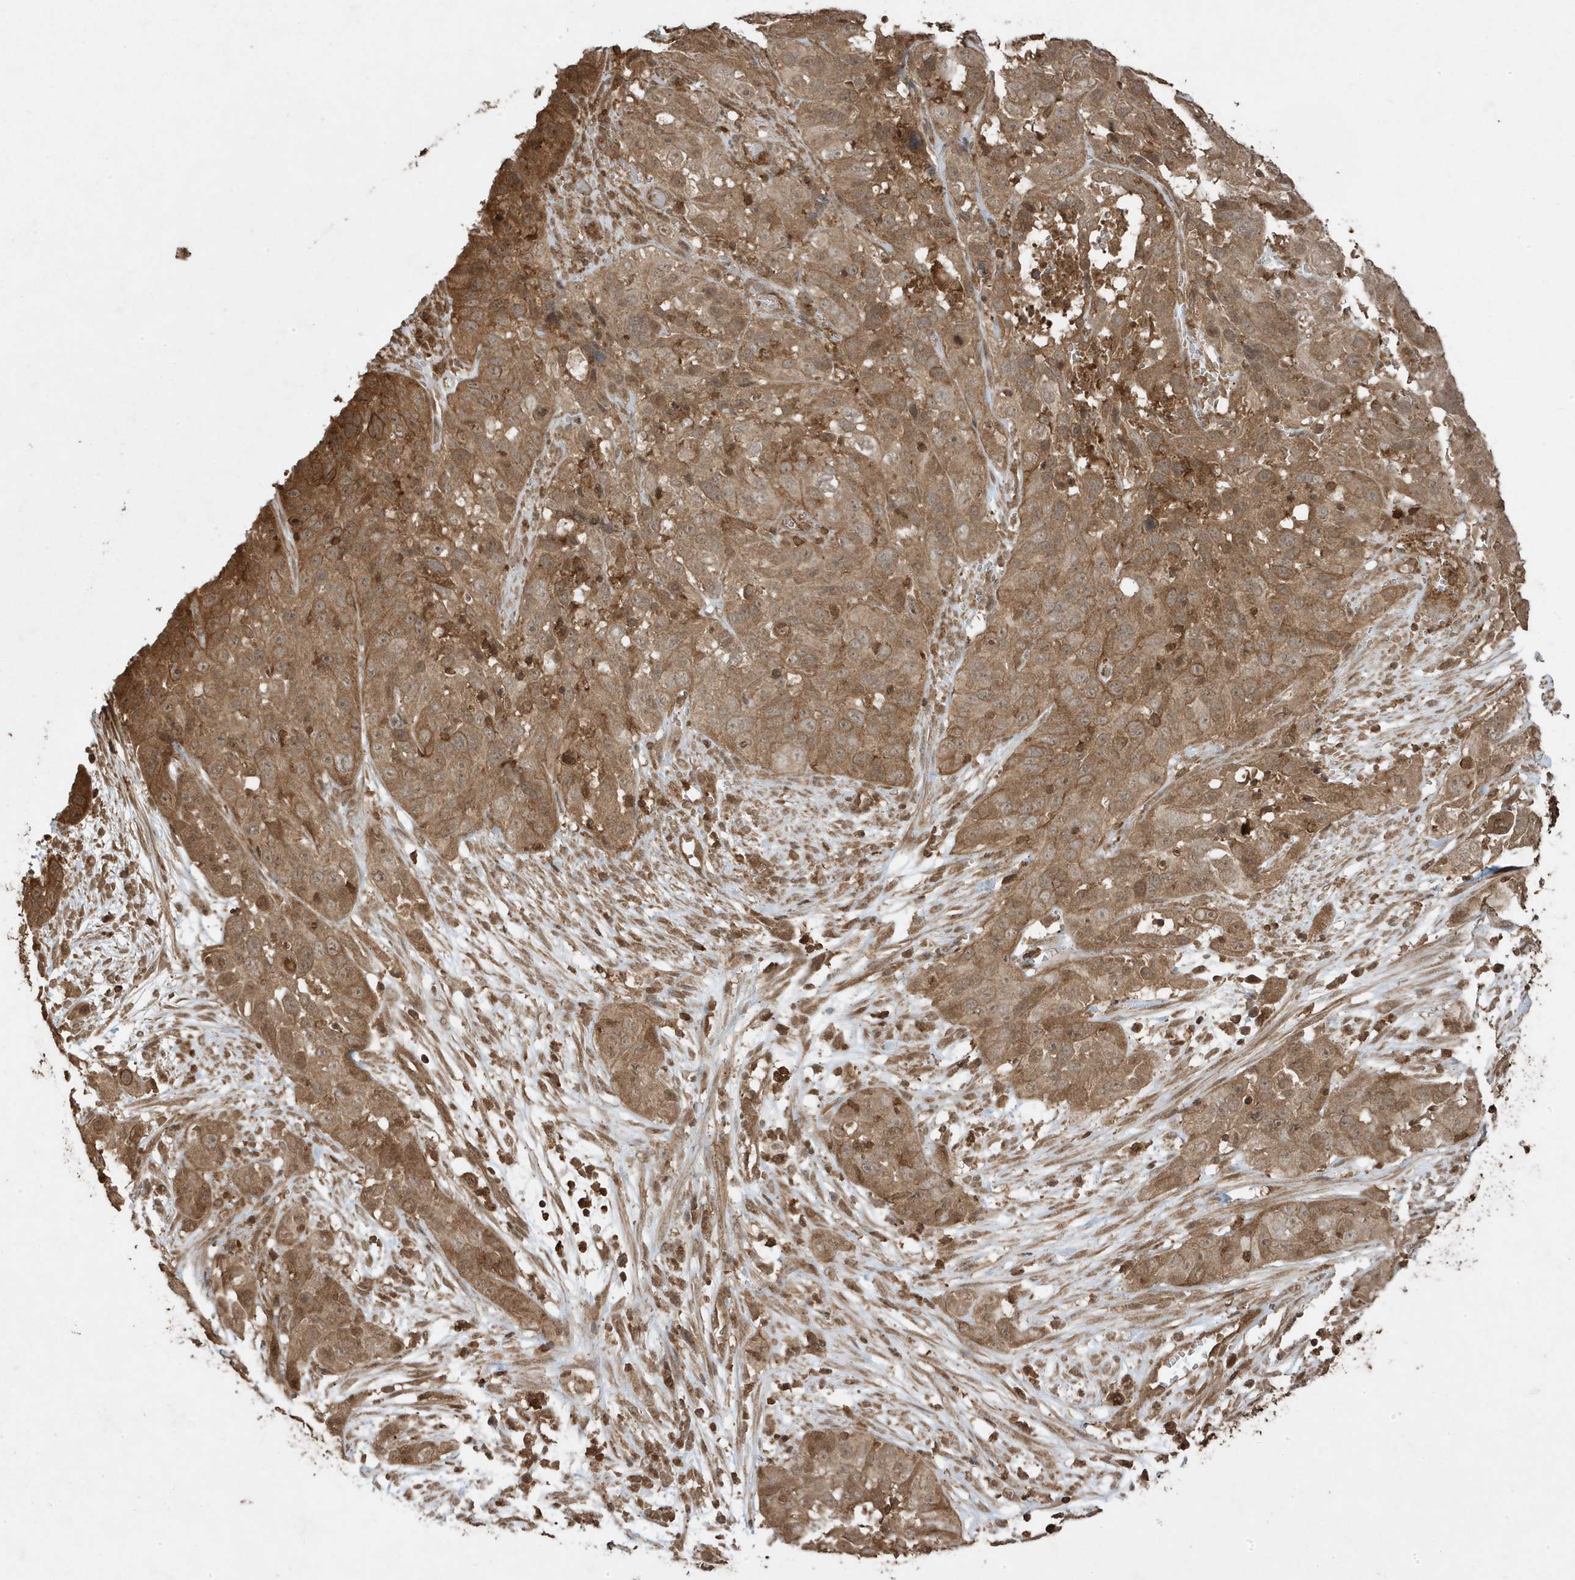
{"staining": {"intensity": "moderate", "quantity": ">75%", "location": "cytoplasmic/membranous"}, "tissue": "cervical cancer", "cell_type": "Tumor cells", "image_type": "cancer", "snomed": [{"axis": "morphology", "description": "Squamous cell carcinoma, NOS"}, {"axis": "topography", "description": "Cervix"}], "caption": "Cervical cancer stained for a protein shows moderate cytoplasmic/membranous positivity in tumor cells.", "gene": "ASAP1", "patient": {"sex": "female", "age": 32}}